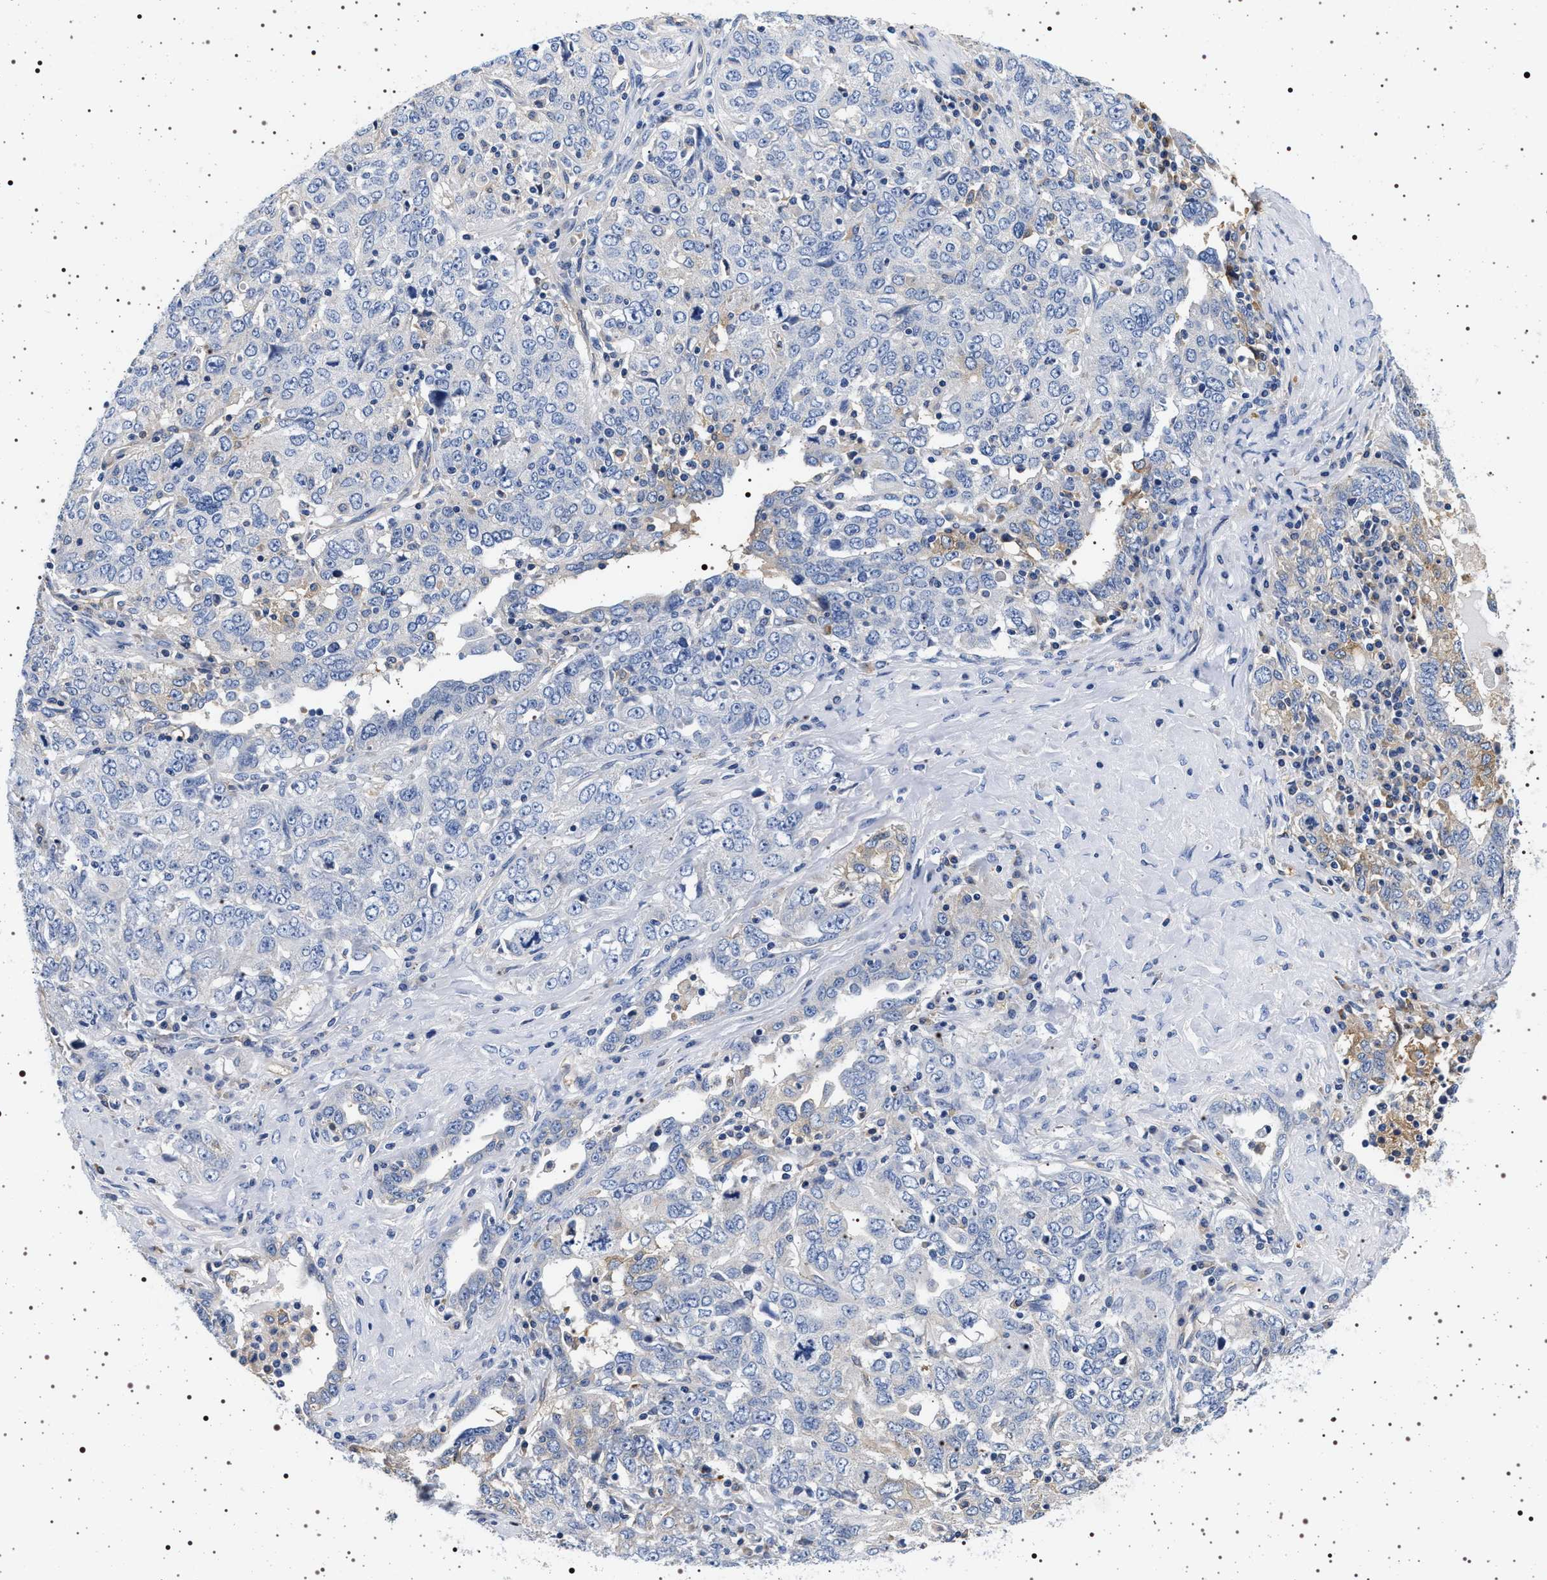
{"staining": {"intensity": "negative", "quantity": "none", "location": "none"}, "tissue": "ovarian cancer", "cell_type": "Tumor cells", "image_type": "cancer", "snomed": [{"axis": "morphology", "description": "Carcinoma, endometroid"}, {"axis": "topography", "description": "Ovary"}], "caption": "An immunohistochemistry (IHC) photomicrograph of endometroid carcinoma (ovarian) is shown. There is no staining in tumor cells of endometroid carcinoma (ovarian). (Stains: DAB immunohistochemistry (IHC) with hematoxylin counter stain, Microscopy: brightfield microscopy at high magnification).", "gene": "HSD17B1", "patient": {"sex": "female", "age": 62}}